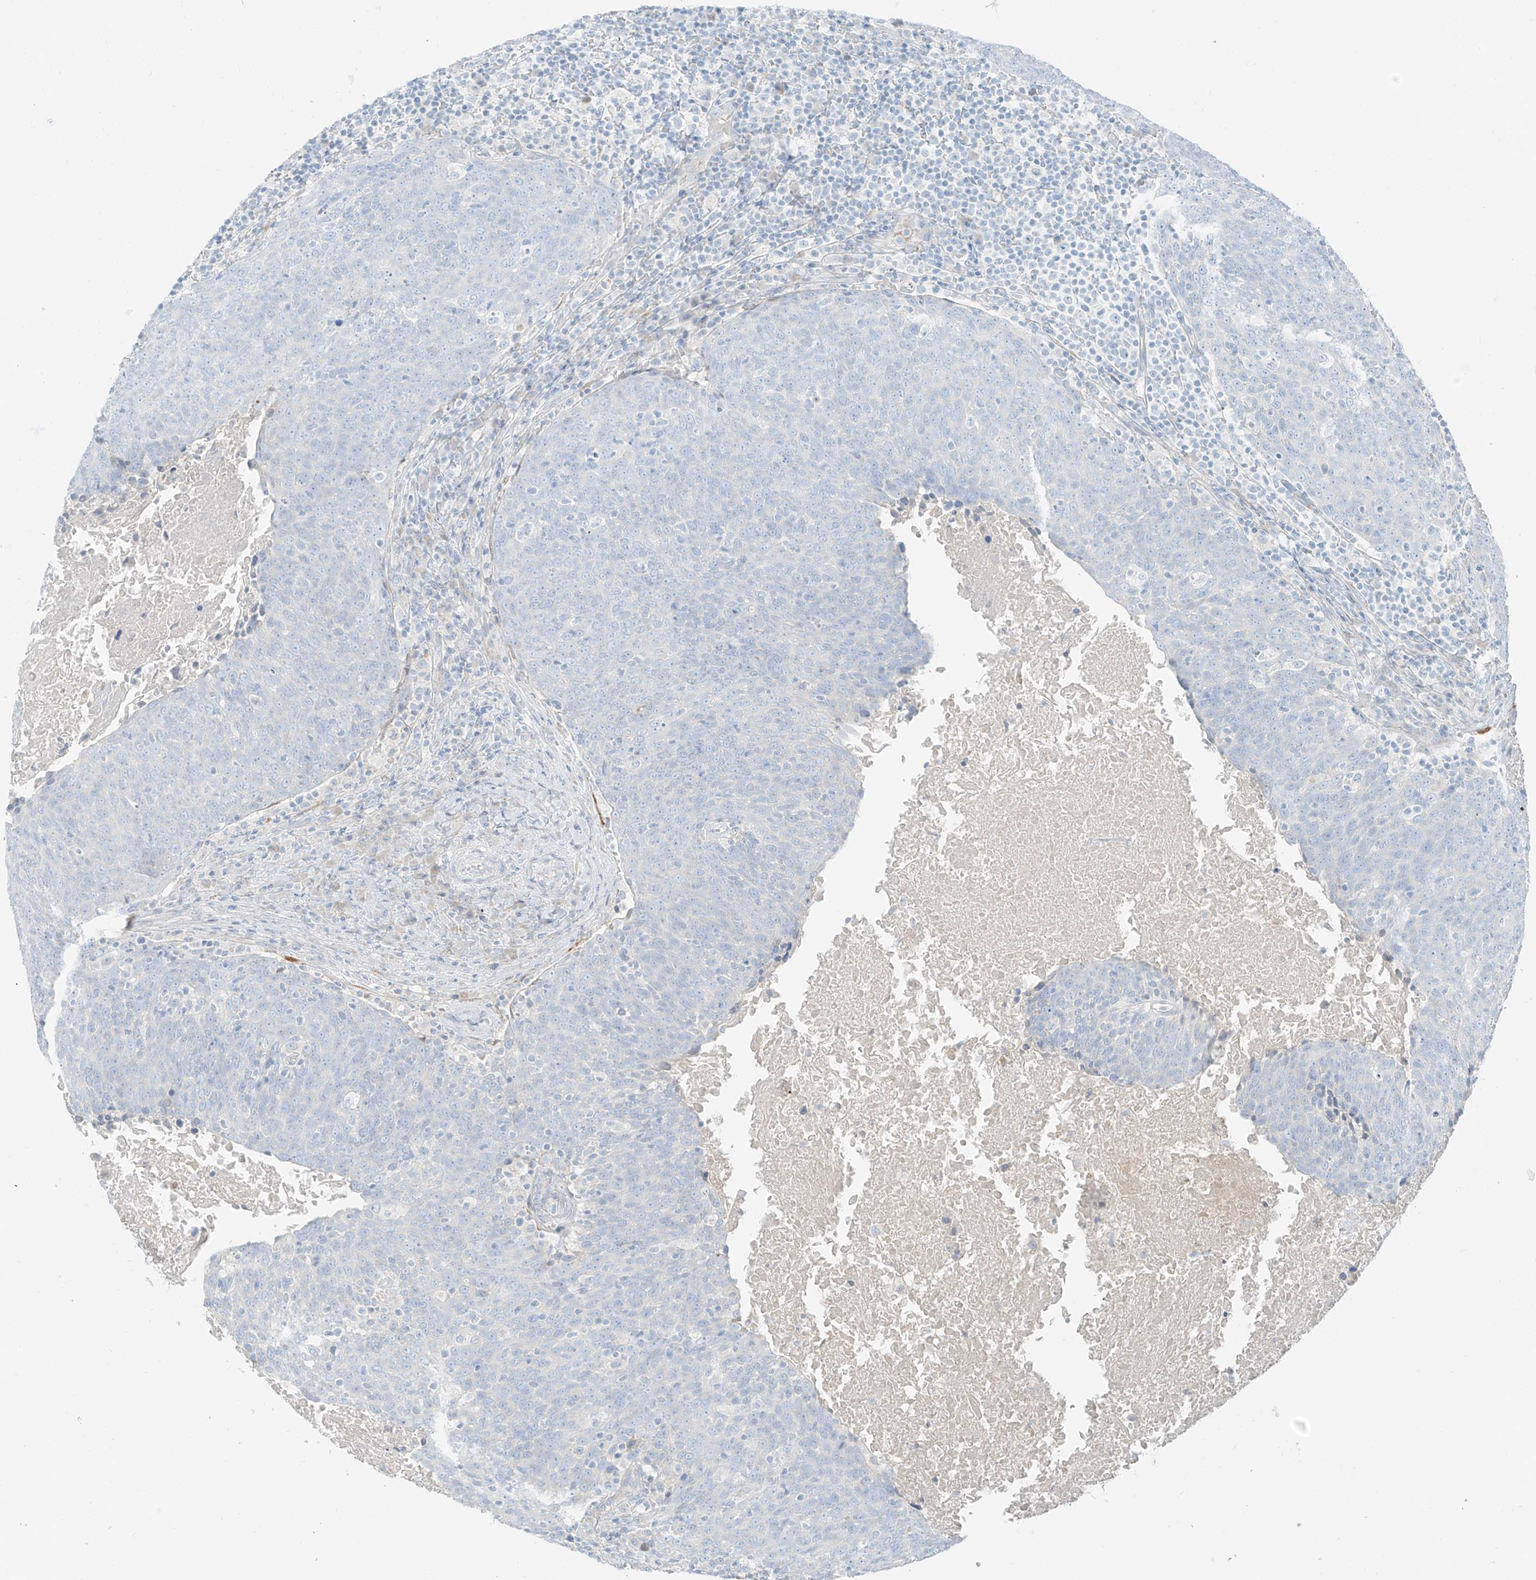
{"staining": {"intensity": "negative", "quantity": "none", "location": "none"}, "tissue": "head and neck cancer", "cell_type": "Tumor cells", "image_type": "cancer", "snomed": [{"axis": "morphology", "description": "Squamous cell carcinoma, NOS"}, {"axis": "morphology", "description": "Squamous cell carcinoma, metastatic, NOS"}, {"axis": "topography", "description": "Lymph node"}, {"axis": "topography", "description": "Head-Neck"}], "caption": "Histopathology image shows no protein positivity in tumor cells of head and neck cancer (metastatic squamous cell carcinoma) tissue.", "gene": "FSTL1", "patient": {"sex": "male", "age": 62}}